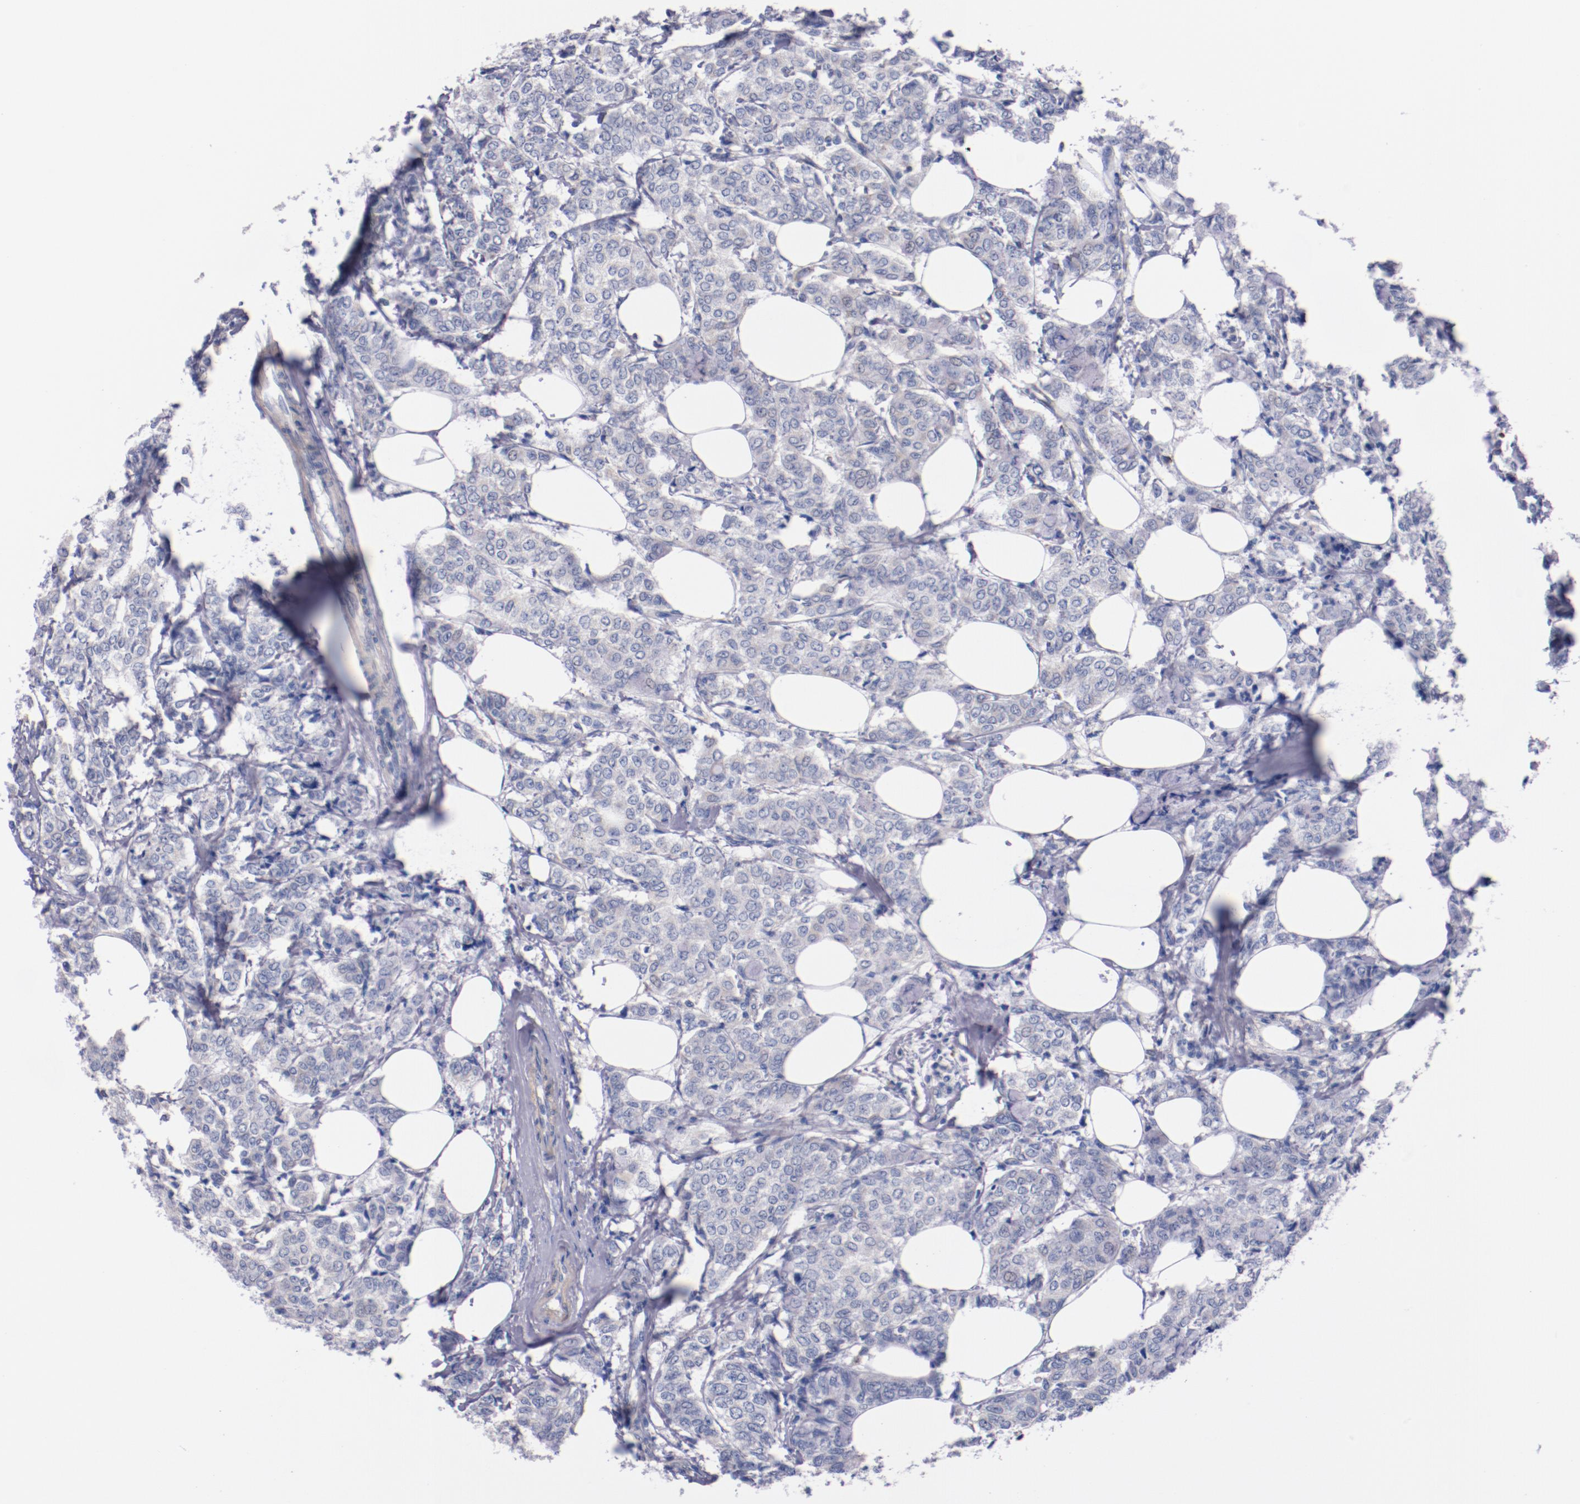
{"staining": {"intensity": "negative", "quantity": "none", "location": "none"}, "tissue": "breast cancer", "cell_type": "Tumor cells", "image_type": "cancer", "snomed": [{"axis": "morphology", "description": "Lobular carcinoma"}, {"axis": "topography", "description": "Breast"}], "caption": "Immunohistochemical staining of breast cancer (lobular carcinoma) displays no significant positivity in tumor cells.", "gene": "CNTNAP2", "patient": {"sex": "female", "age": 60}}